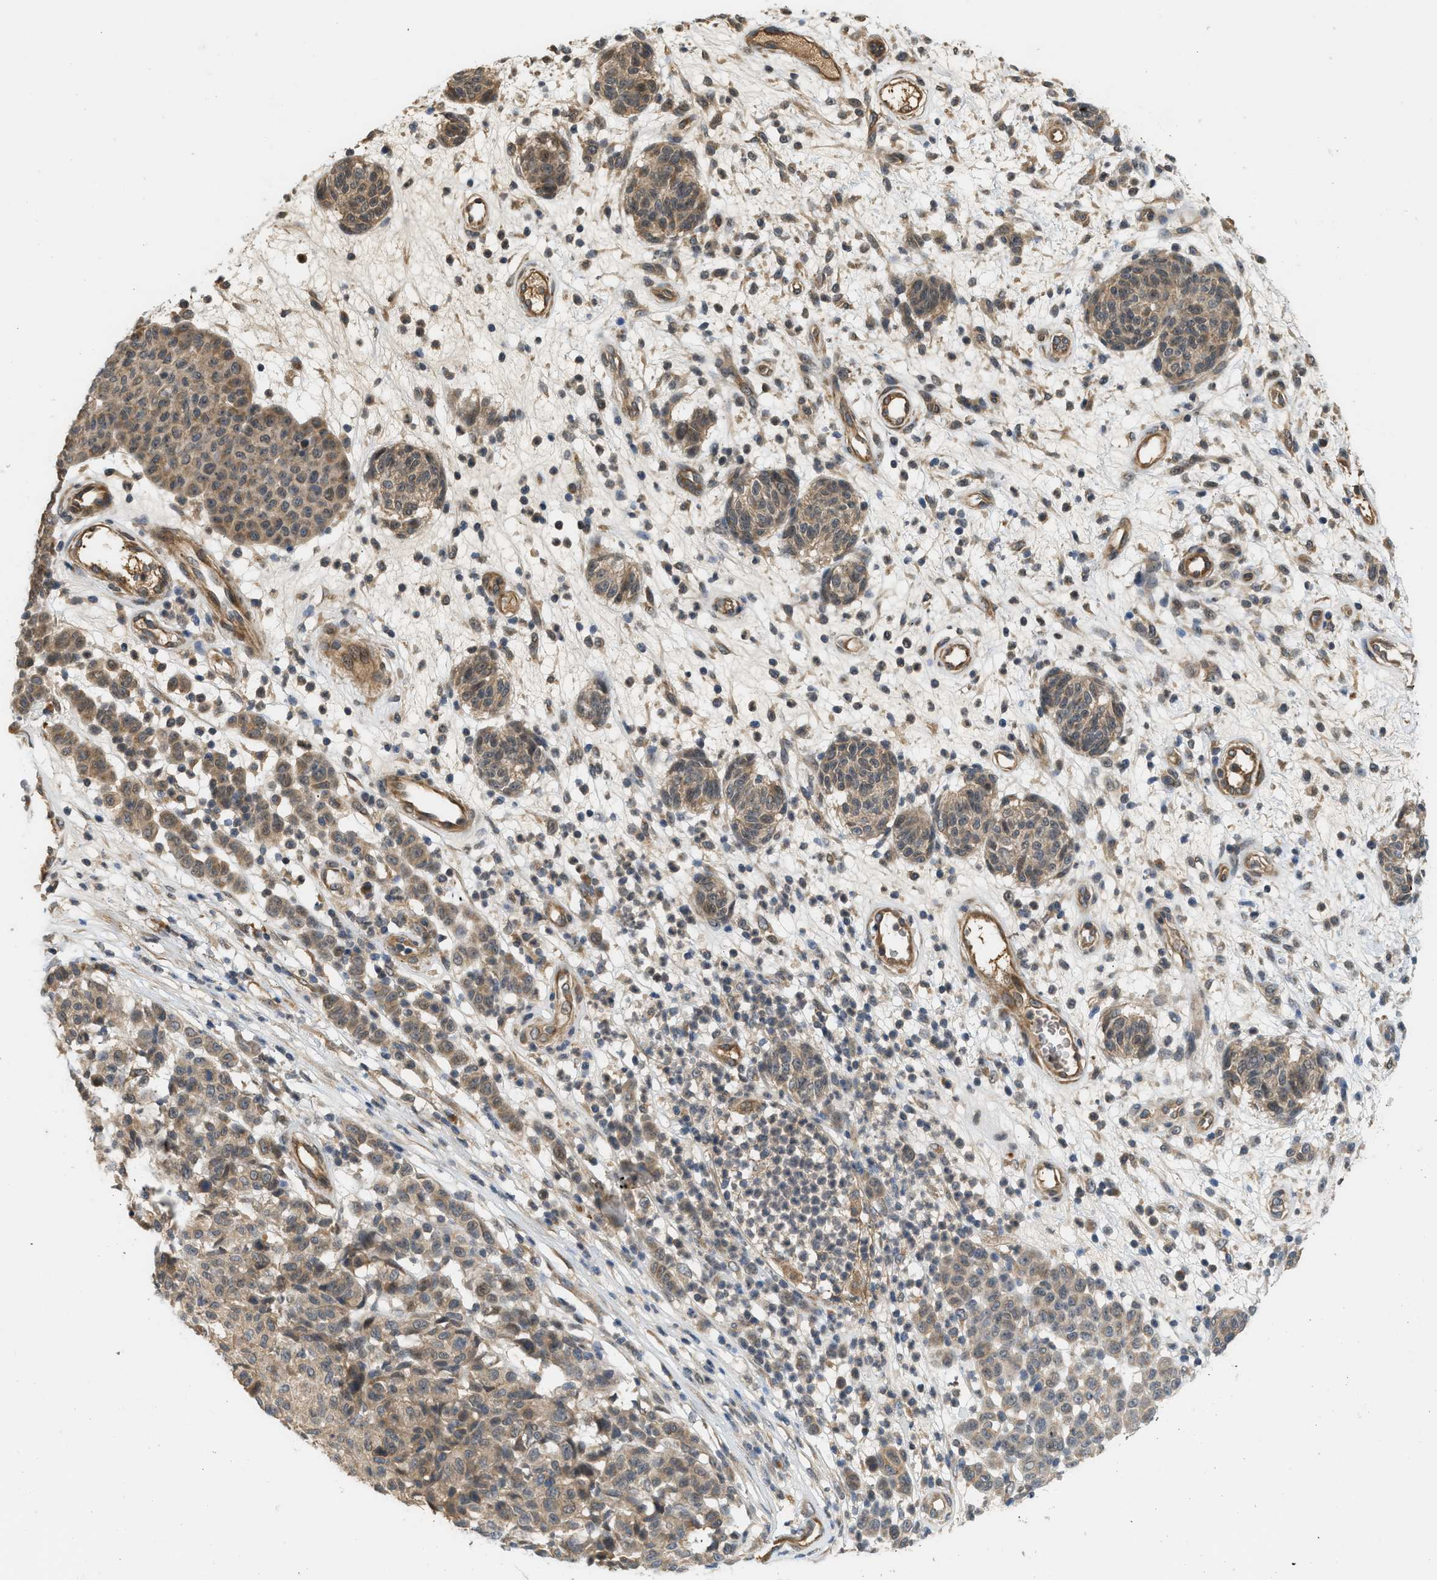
{"staining": {"intensity": "weak", "quantity": ">75%", "location": "cytoplasmic/membranous"}, "tissue": "melanoma", "cell_type": "Tumor cells", "image_type": "cancer", "snomed": [{"axis": "morphology", "description": "Malignant melanoma, NOS"}, {"axis": "topography", "description": "Skin"}], "caption": "Human melanoma stained with a brown dye reveals weak cytoplasmic/membranous positive staining in approximately >75% of tumor cells.", "gene": "ADCY8", "patient": {"sex": "male", "age": 59}}